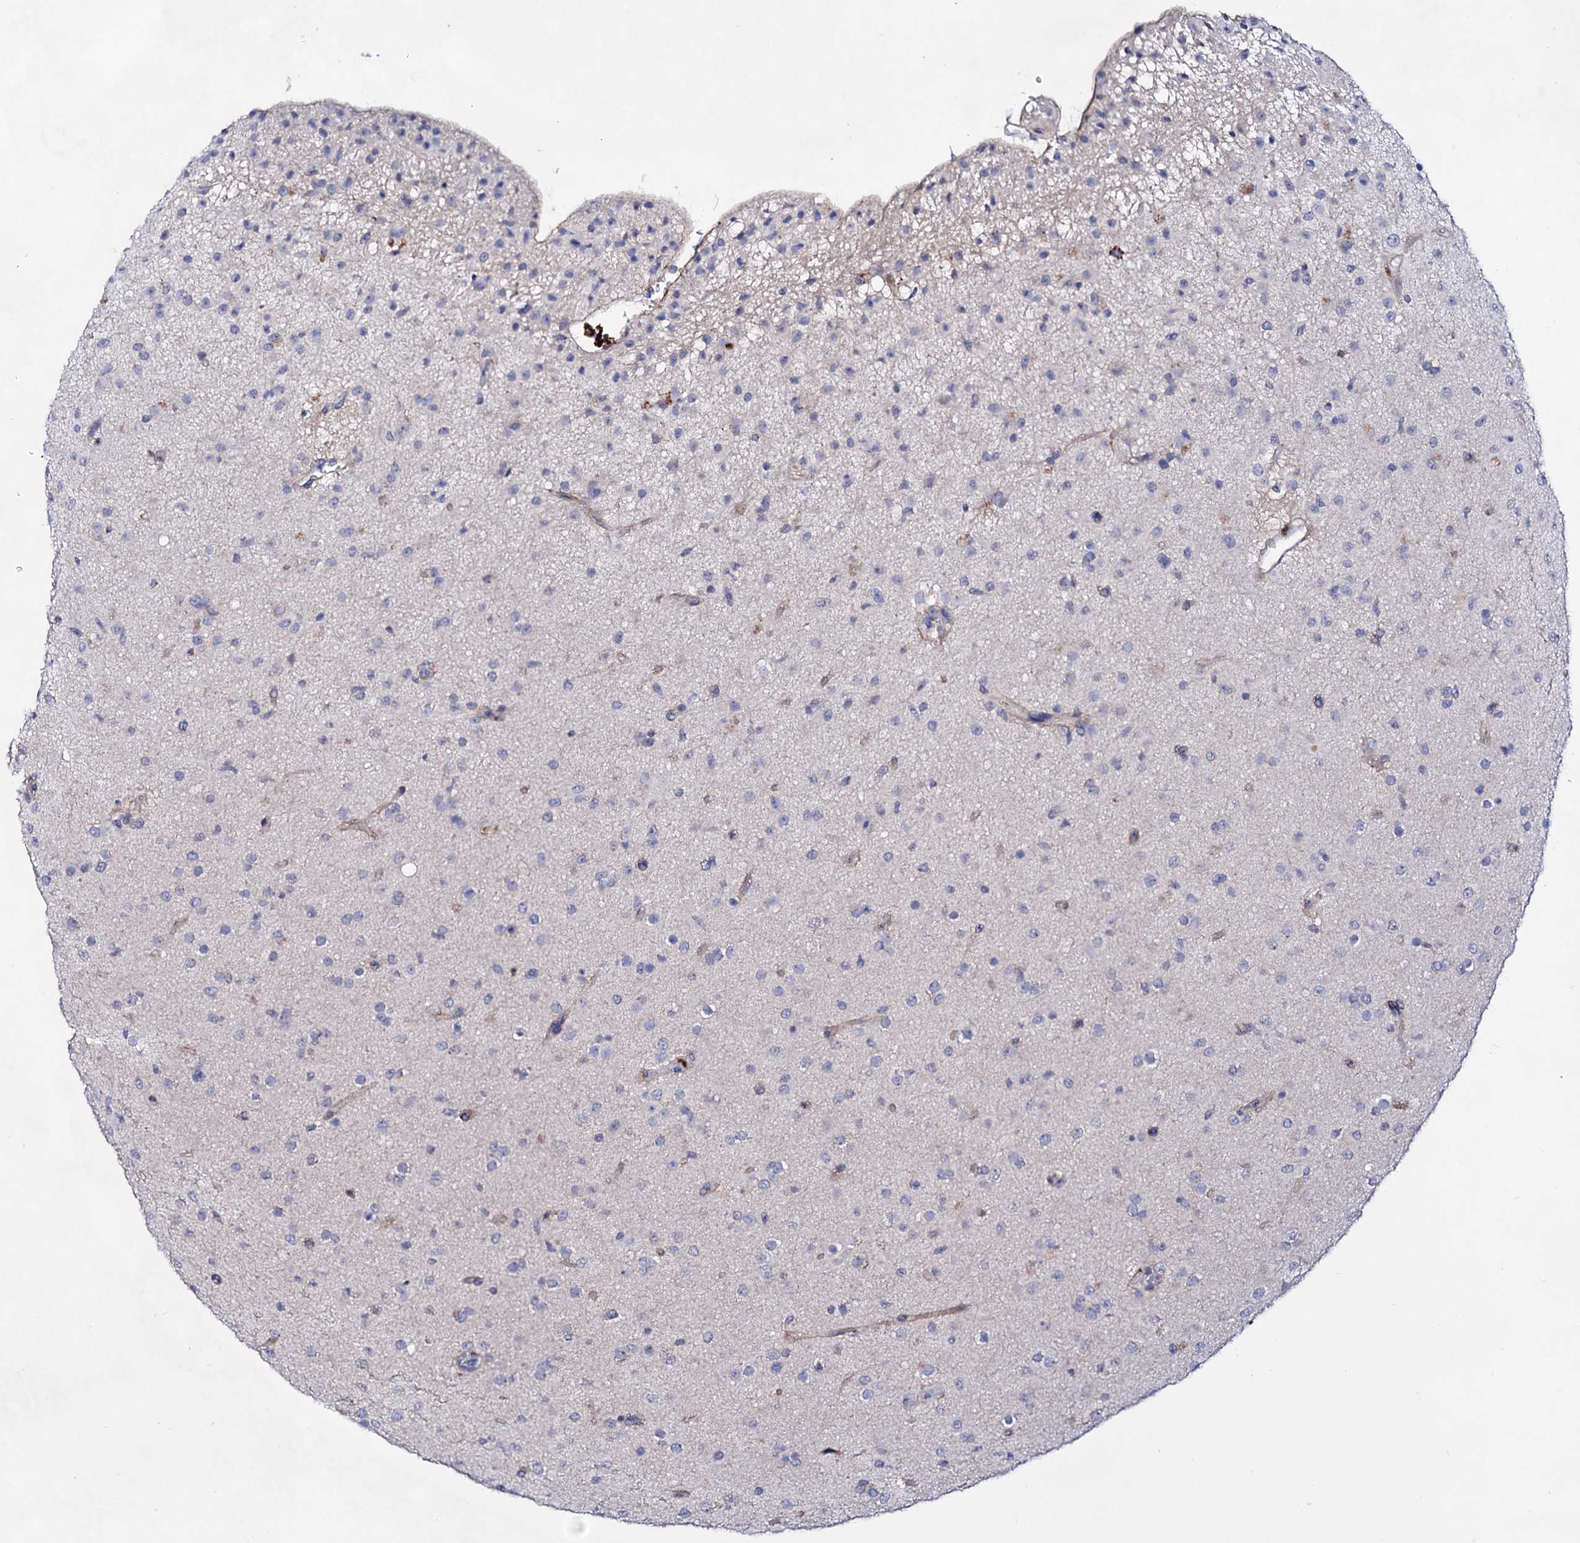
{"staining": {"intensity": "negative", "quantity": "none", "location": "none"}, "tissue": "glioma", "cell_type": "Tumor cells", "image_type": "cancer", "snomed": [{"axis": "morphology", "description": "Glioma, malignant, Low grade"}, {"axis": "topography", "description": "Brain"}], "caption": "Tumor cells are negative for protein expression in human malignant glioma (low-grade).", "gene": "PLIN1", "patient": {"sex": "male", "age": 65}}